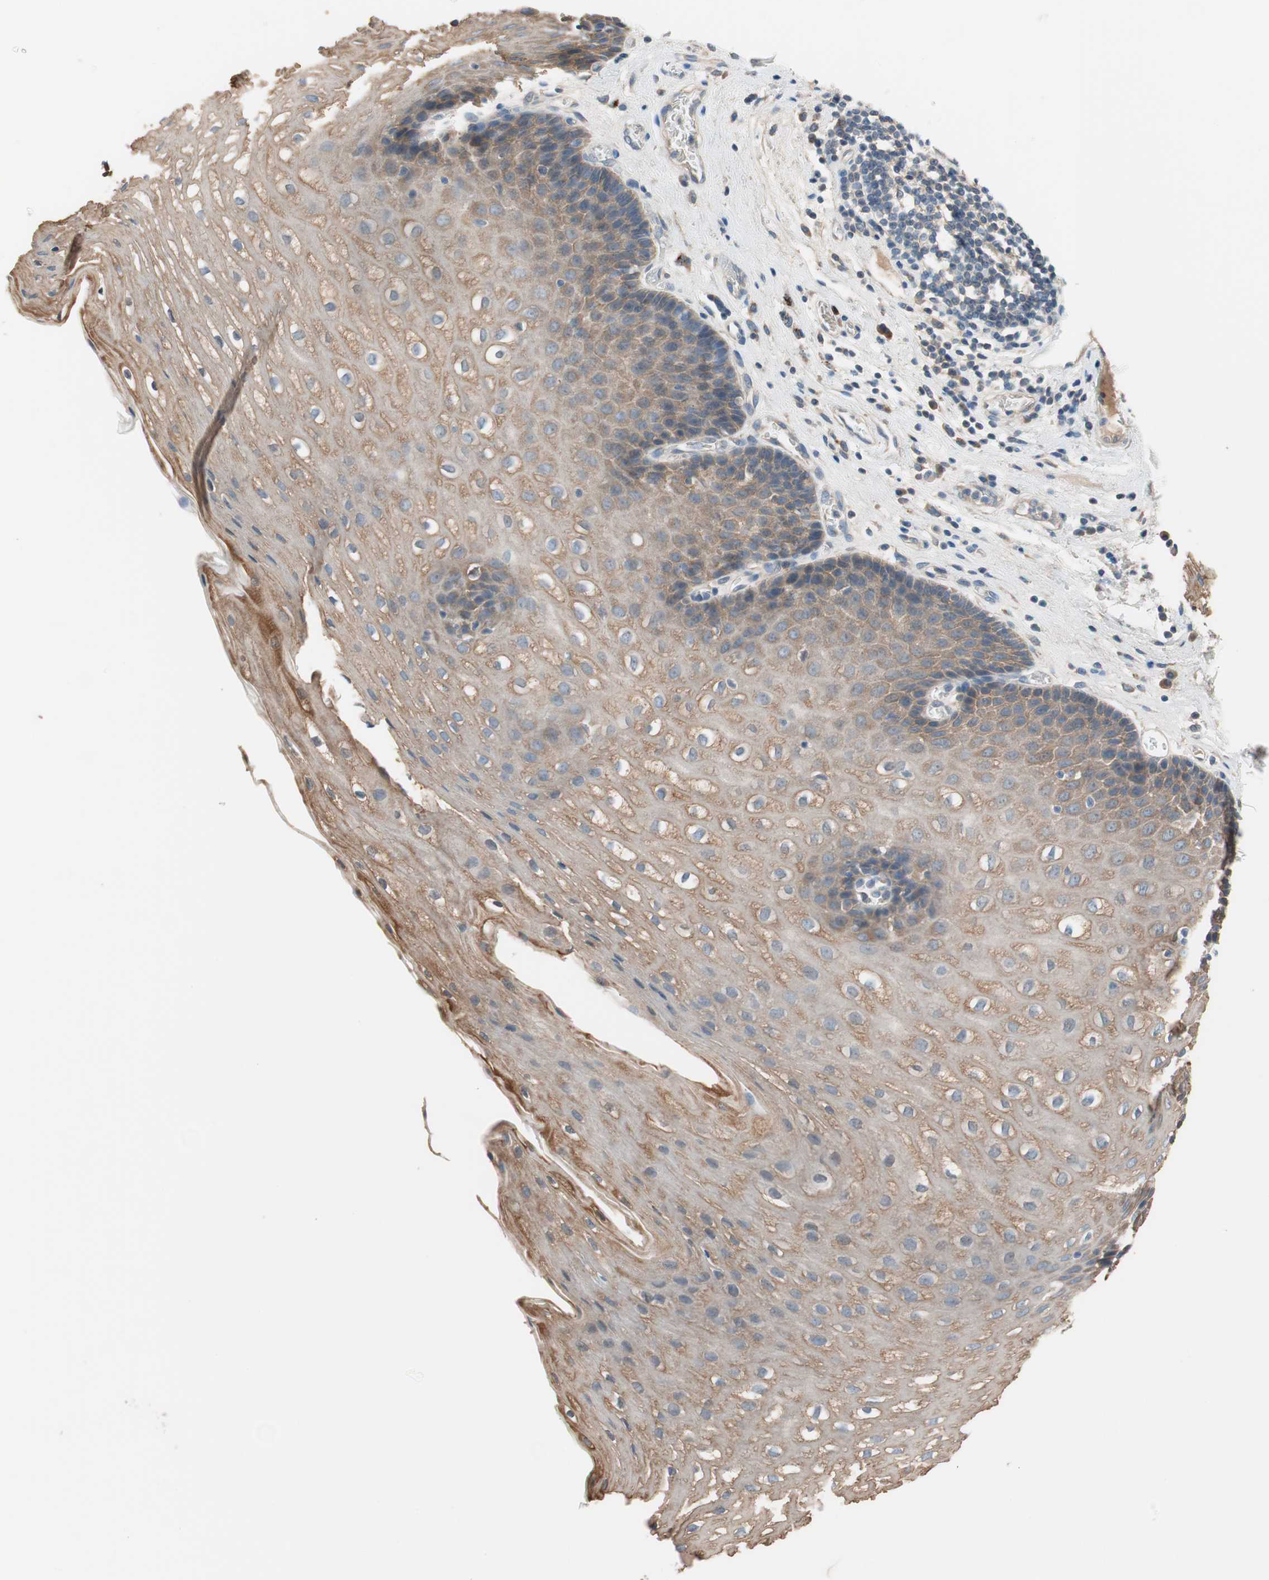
{"staining": {"intensity": "strong", "quantity": "25%-75%", "location": "cytoplasmic/membranous"}, "tissue": "esophagus", "cell_type": "Squamous epithelial cells", "image_type": "normal", "snomed": [{"axis": "morphology", "description": "Normal tissue, NOS"}, {"axis": "topography", "description": "Esophagus"}], "caption": "Esophagus stained with a brown dye displays strong cytoplasmic/membranous positive staining in about 25%-75% of squamous epithelial cells.", "gene": "FADS2", "patient": {"sex": "male", "age": 48}}